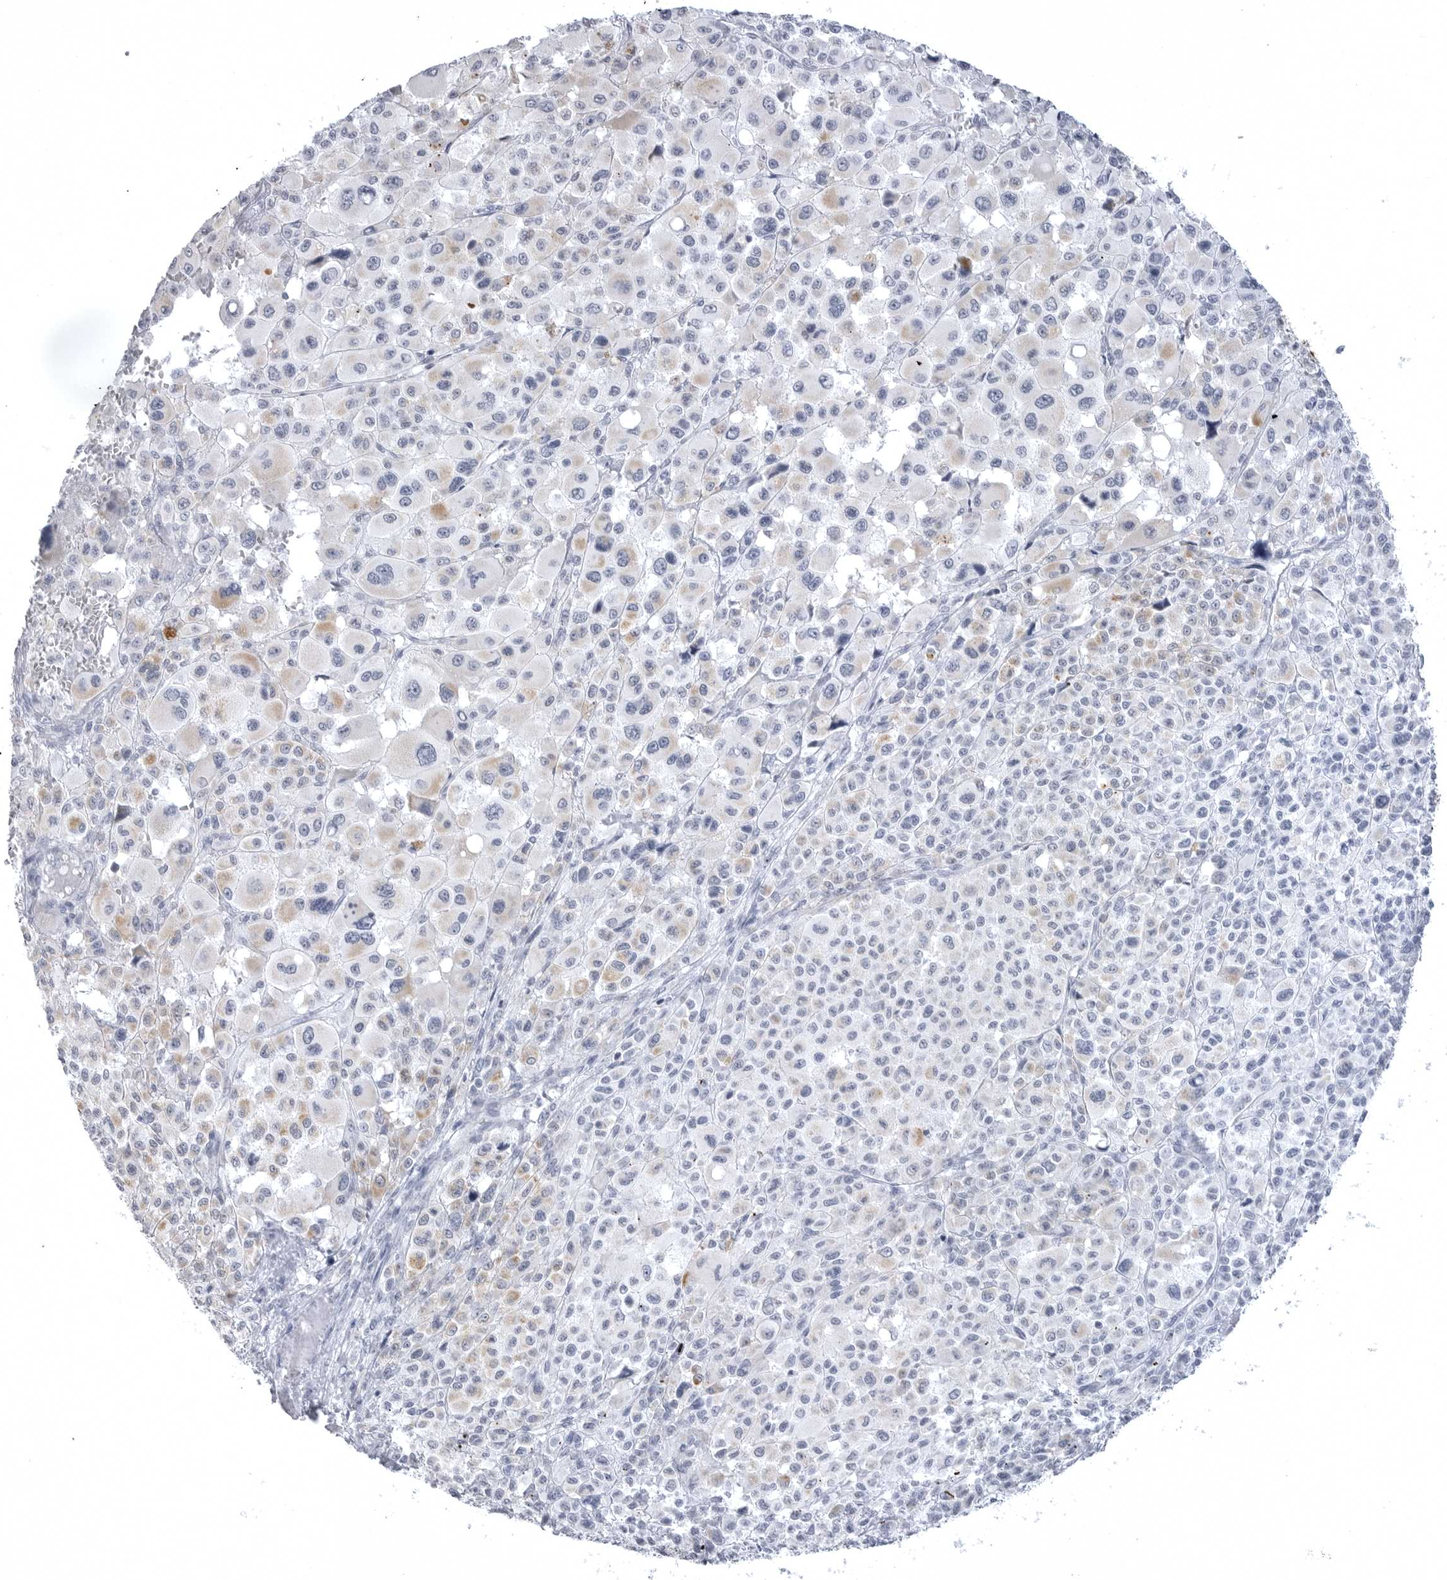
{"staining": {"intensity": "negative", "quantity": "none", "location": "none"}, "tissue": "melanoma", "cell_type": "Tumor cells", "image_type": "cancer", "snomed": [{"axis": "morphology", "description": "Malignant melanoma, Metastatic site"}, {"axis": "topography", "description": "Skin"}], "caption": "Immunohistochemical staining of malignant melanoma (metastatic site) reveals no significant positivity in tumor cells.", "gene": "TUFM", "patient": {"sex": "female", "age": 74}}